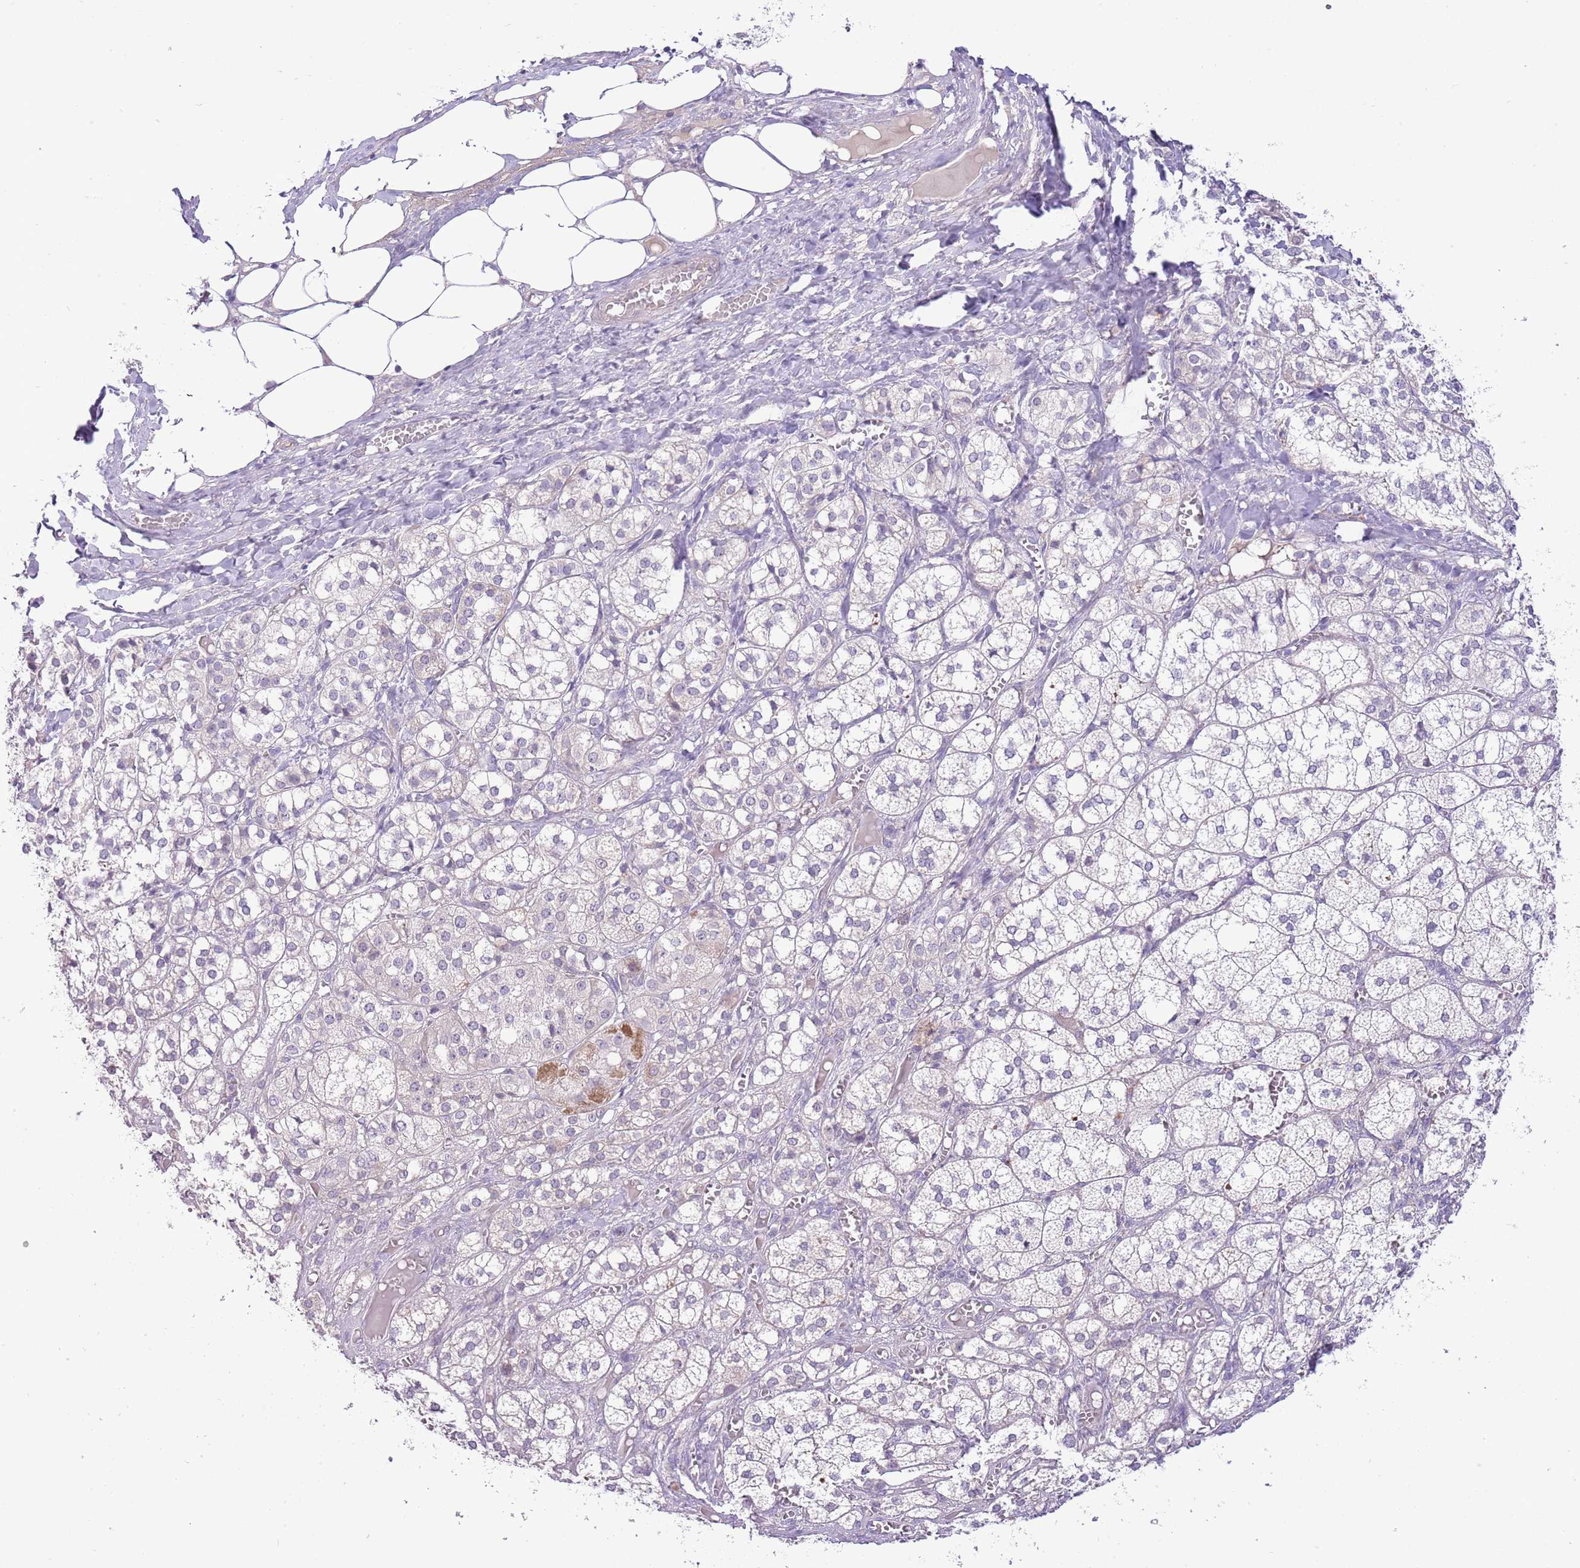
{"staining": {"intensity": "weak", "quantity": "<25%", "location": "cytoplasmic/membranous"}, "tissue": "adrenal gland", "cell_type": "Glandular cells", "image_type": "normal", "snomed": [{"axis": "morphology", "description": "Normal tissue, NOS"}, {"axis": "topography", "description": "Adrenal gland"}], "caption": "Immunohistochemistry of unremarkable adrenal gland demonstrates no positivity in glandular cells. The staining is performed using DAB brown chromogen with nuclei counter-stained in using hematoxylin.", "gene": "FBRSL1", "patient": {"sex": "female", "age": 61}}